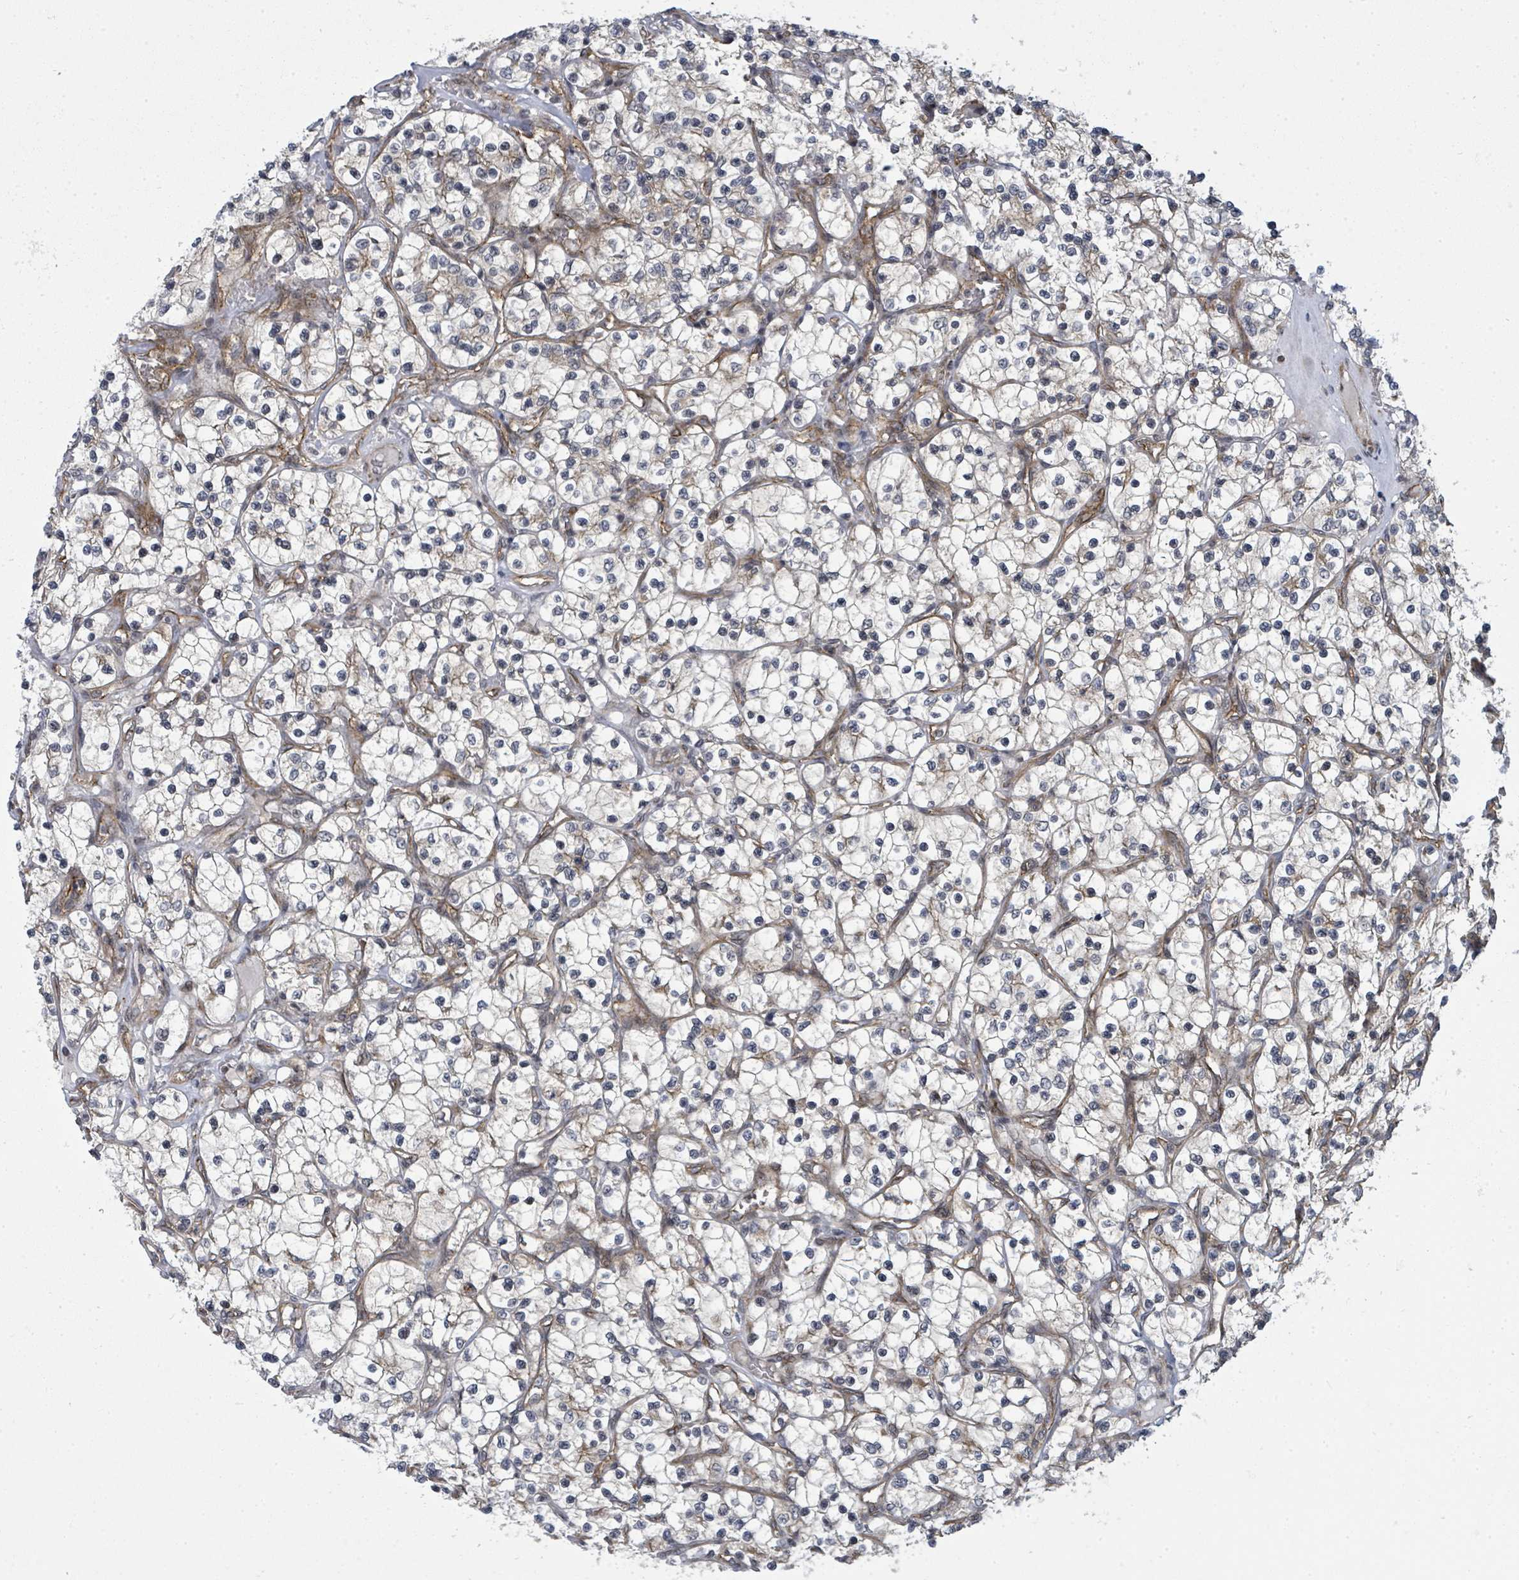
{"staining": {"intensity": "negative", "quantity": "none", "location": "none"}, "tissue": "renal cancer", "cell_type": "Tumor cells", "image_type": "cancer", "snomed": [{"axis": "morphology", "description": "Adenocarcinoma, NOS"}, {"axis": "topography", "description": "Kidney"}], "caption": "Immunohistochemistry (IHC) of human renal cancer demonstrates no expression in tumor cells.", "gene": "PSMG2", "patient": {"sex": "female", "age": 69}}